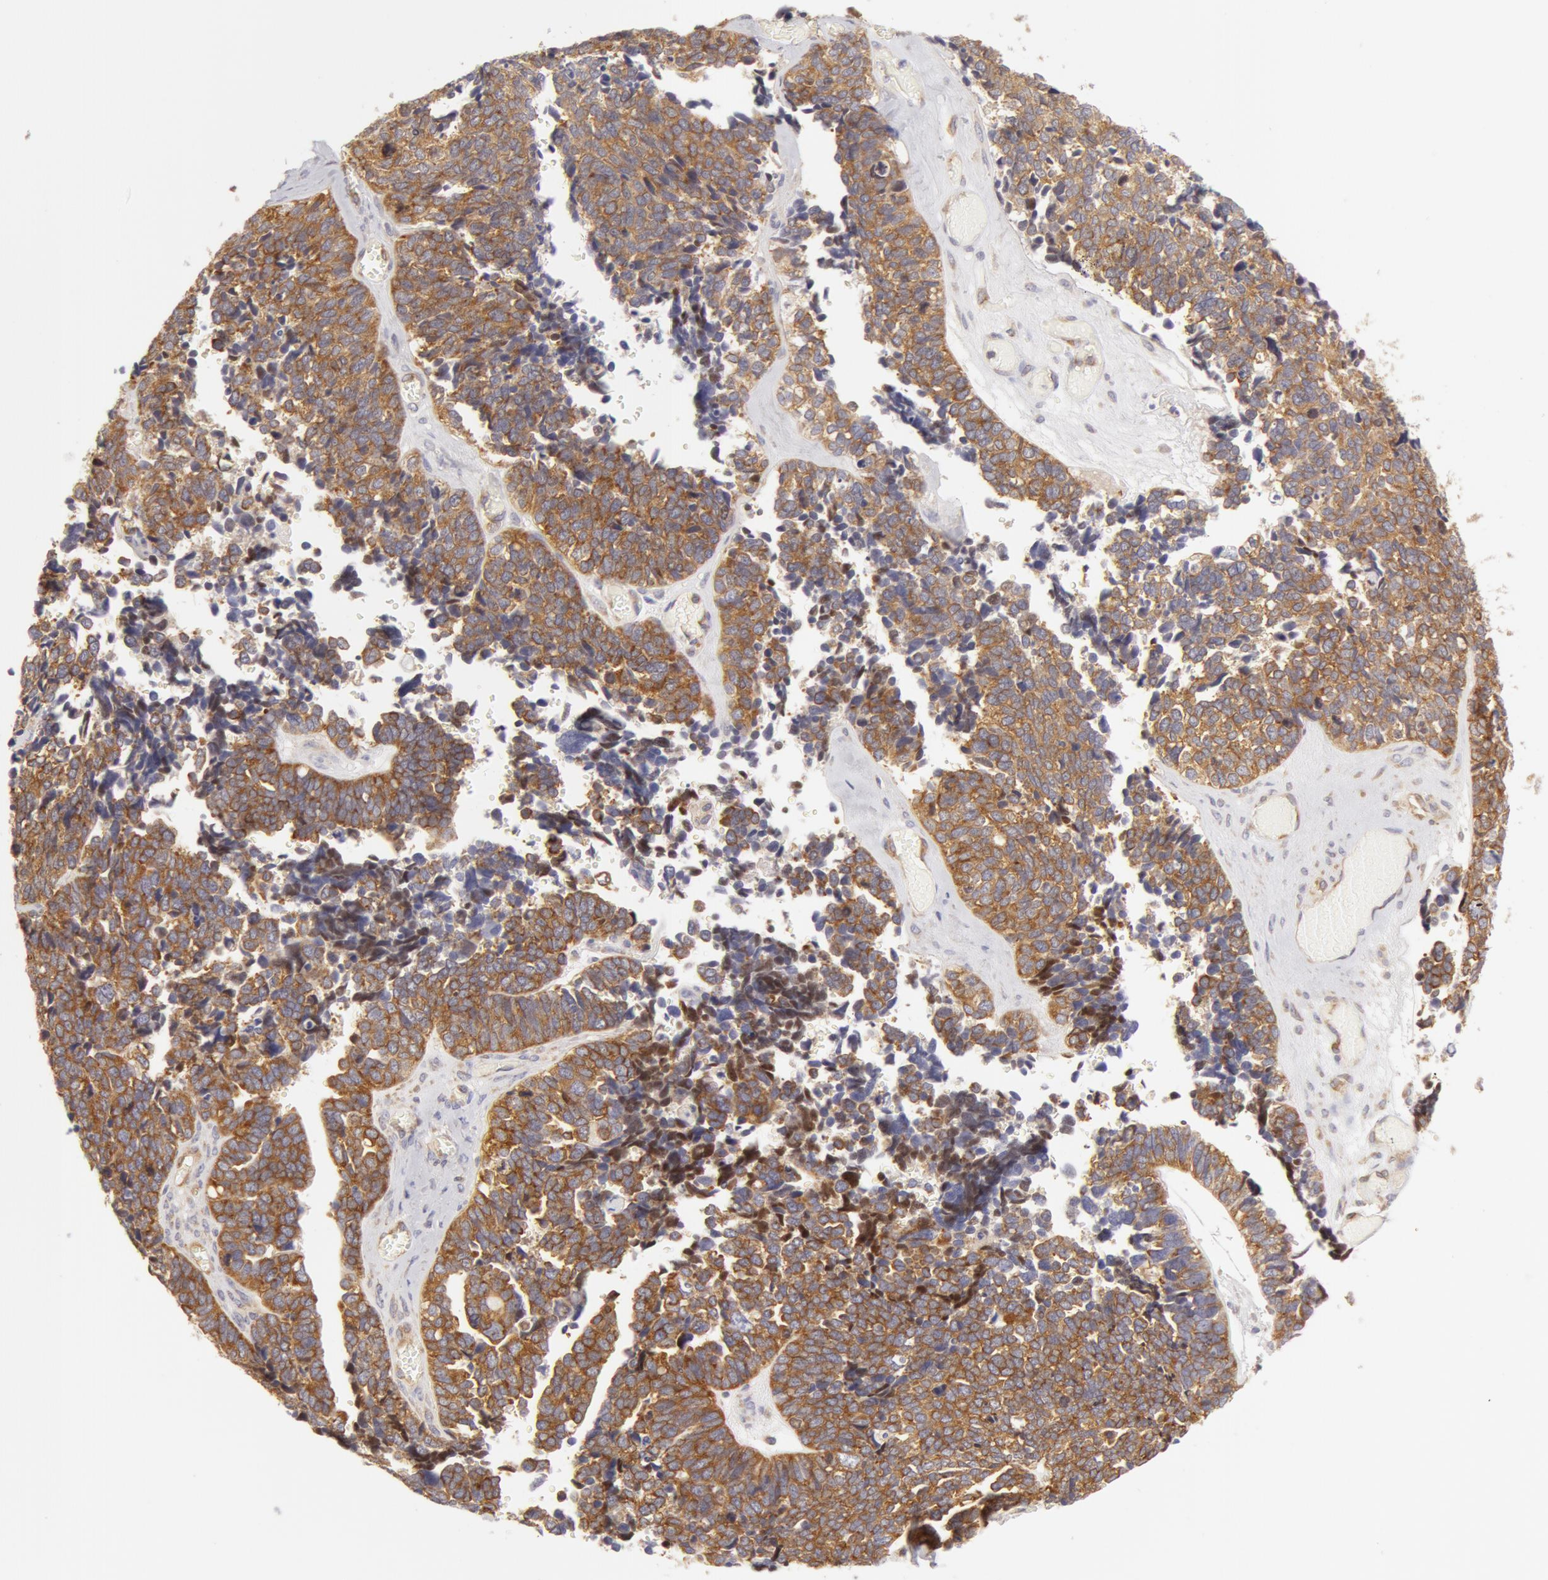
{"staining": {"intensity": "weak", "quantity": ">75%", "location": "cytoplasmic/membranous"}, "tissue": "ovarian cancer", "cell_type": "Tumor cells", "image_type": "cancer", "snomed": [{"axis": "morphology", "description": "Cystadenocarcinoma, serous, NOS"}, {"axis": "topography", "description": "Ovary"}], "caption": "DAB (3,3'-diaminobenzidine) immunohistochemical staining of ovarian cancer (serous cystadenocarcinoma) exhibits weak cytoplasmic/membranous protein expression in about >75% of tumor cells. (DAB (3,3'-diaminobenzidine) IHC, brown staining for protein, blue staining for nuclei).", "gene": "DDX3Y", "patient": {"sex": "female", "age": 77}}